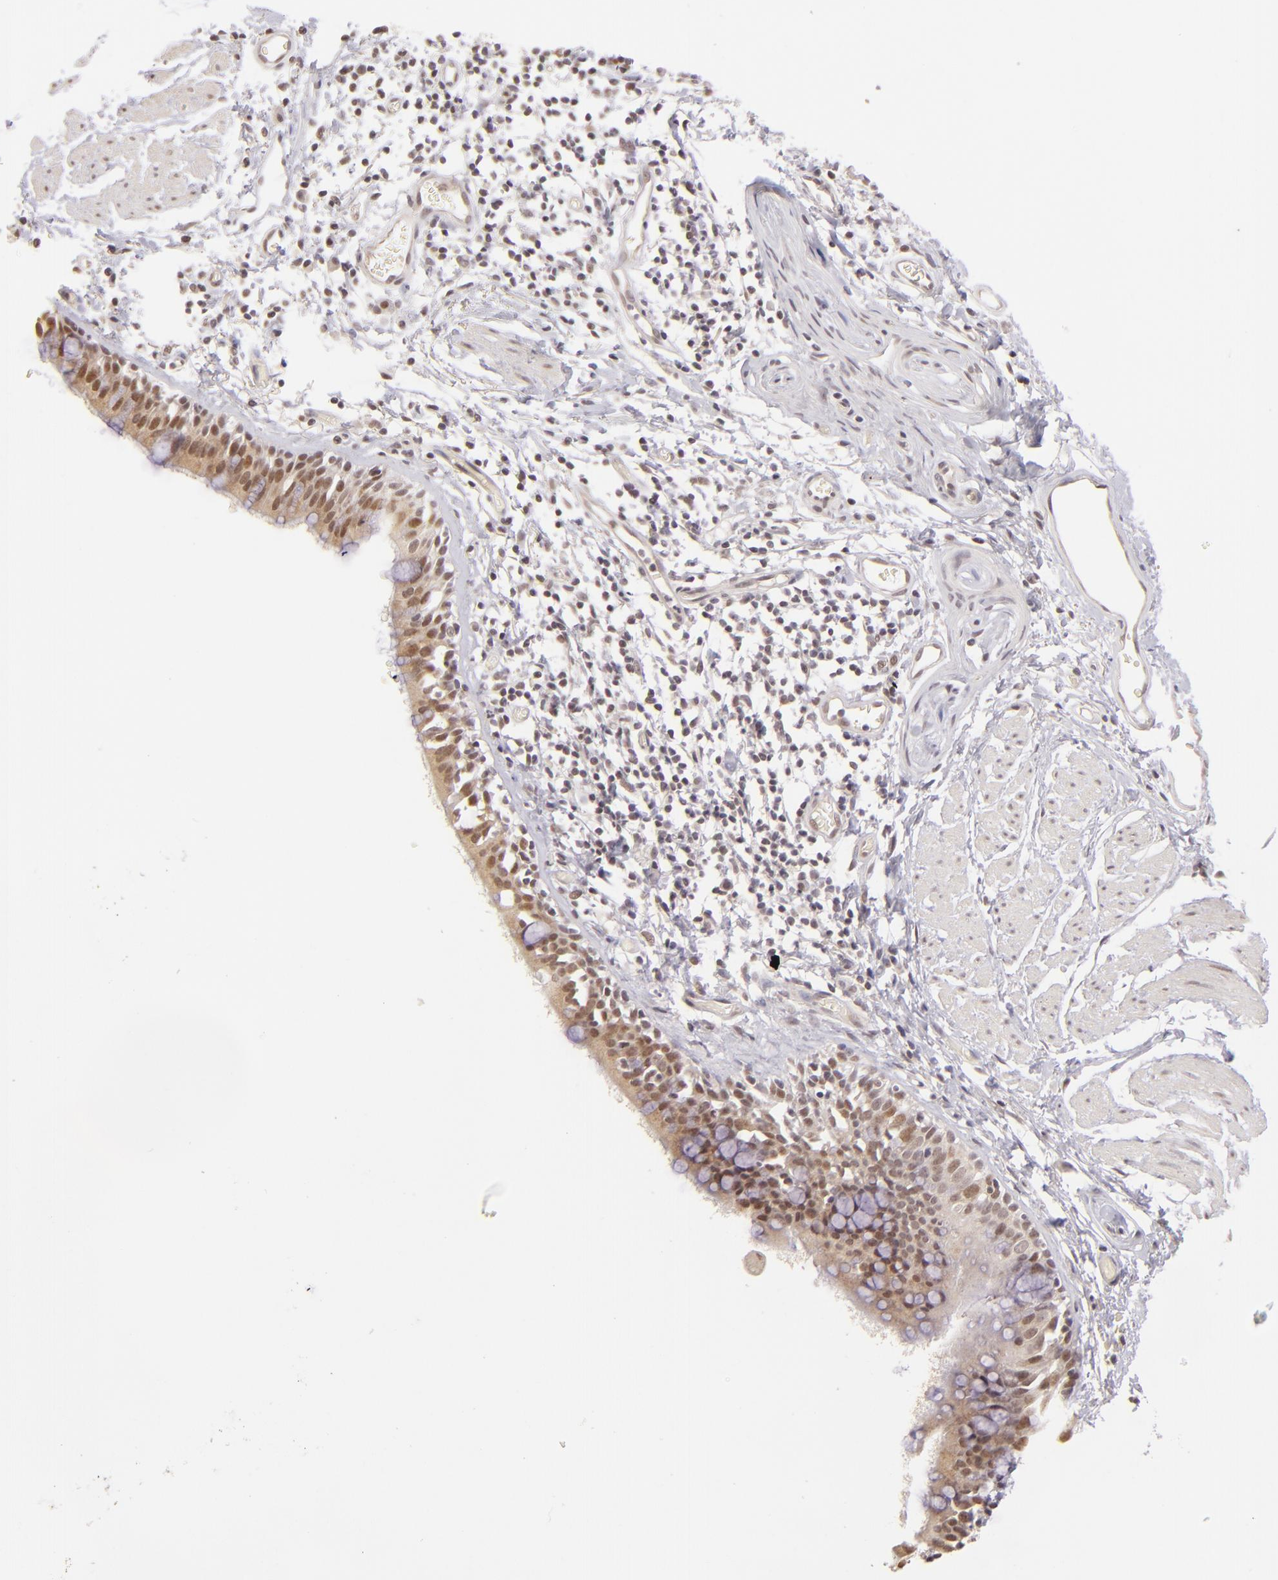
{"staining": {"intensity": "moderate", "quantity": ">75%", "location": "nuclear"}, "tissue": "bronchus", "cell_type": "Respiratory epithelial cells", "image_type": "normal", "snomed": [{"axis": "morphology", "description": "Normal tissue, NOS"}, {"axis": "topography", "description": "Lymph node of abdomen"}, {"axis": "topography", "description": "Lymph node of pelvis"}], "caption": "This is an image of IHC staining of benign bronchus, which shows moderate positivity in the nuclear of respiratory epithelial cells.", "gene": "RARB", "patient": {"sex": "female", "age": 65}}